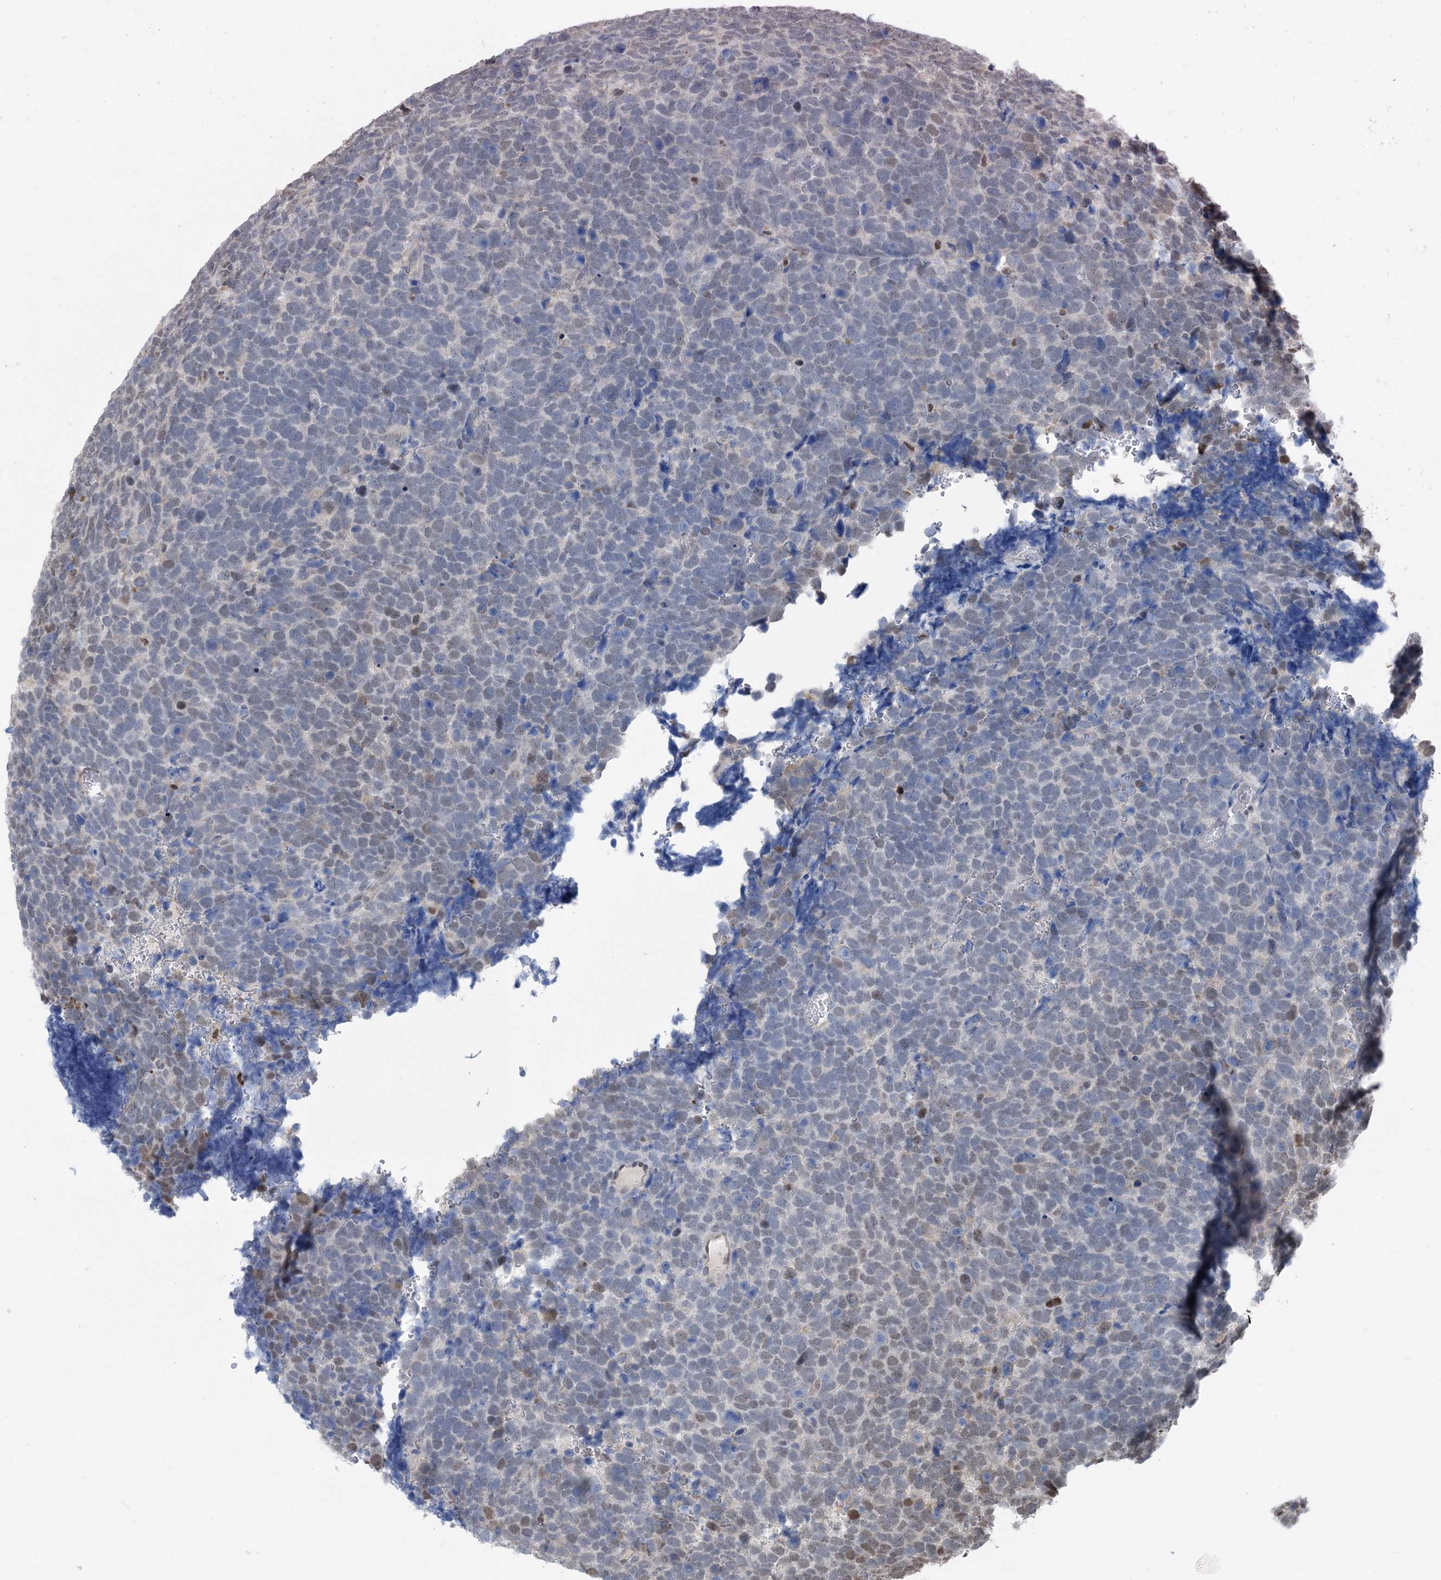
{"staining": {"intensity": "weak", "quantity": "<25%", "location": "nuclear"}, "tissue": "urothelial cancer", "cell_type": "Tumor cells", "image_type": "cancer", "snomed": [{"axis": "morphology", "description": "Urothelial carcinoma, High grade"}, {"axis": "topography", "description": "Urinary bladder"}], "caption": "Tumor cells show no significant protein staining in urothelial cancer.", "gene": "HIKESHI", "patient": {"sex": "female", "age": 82}}